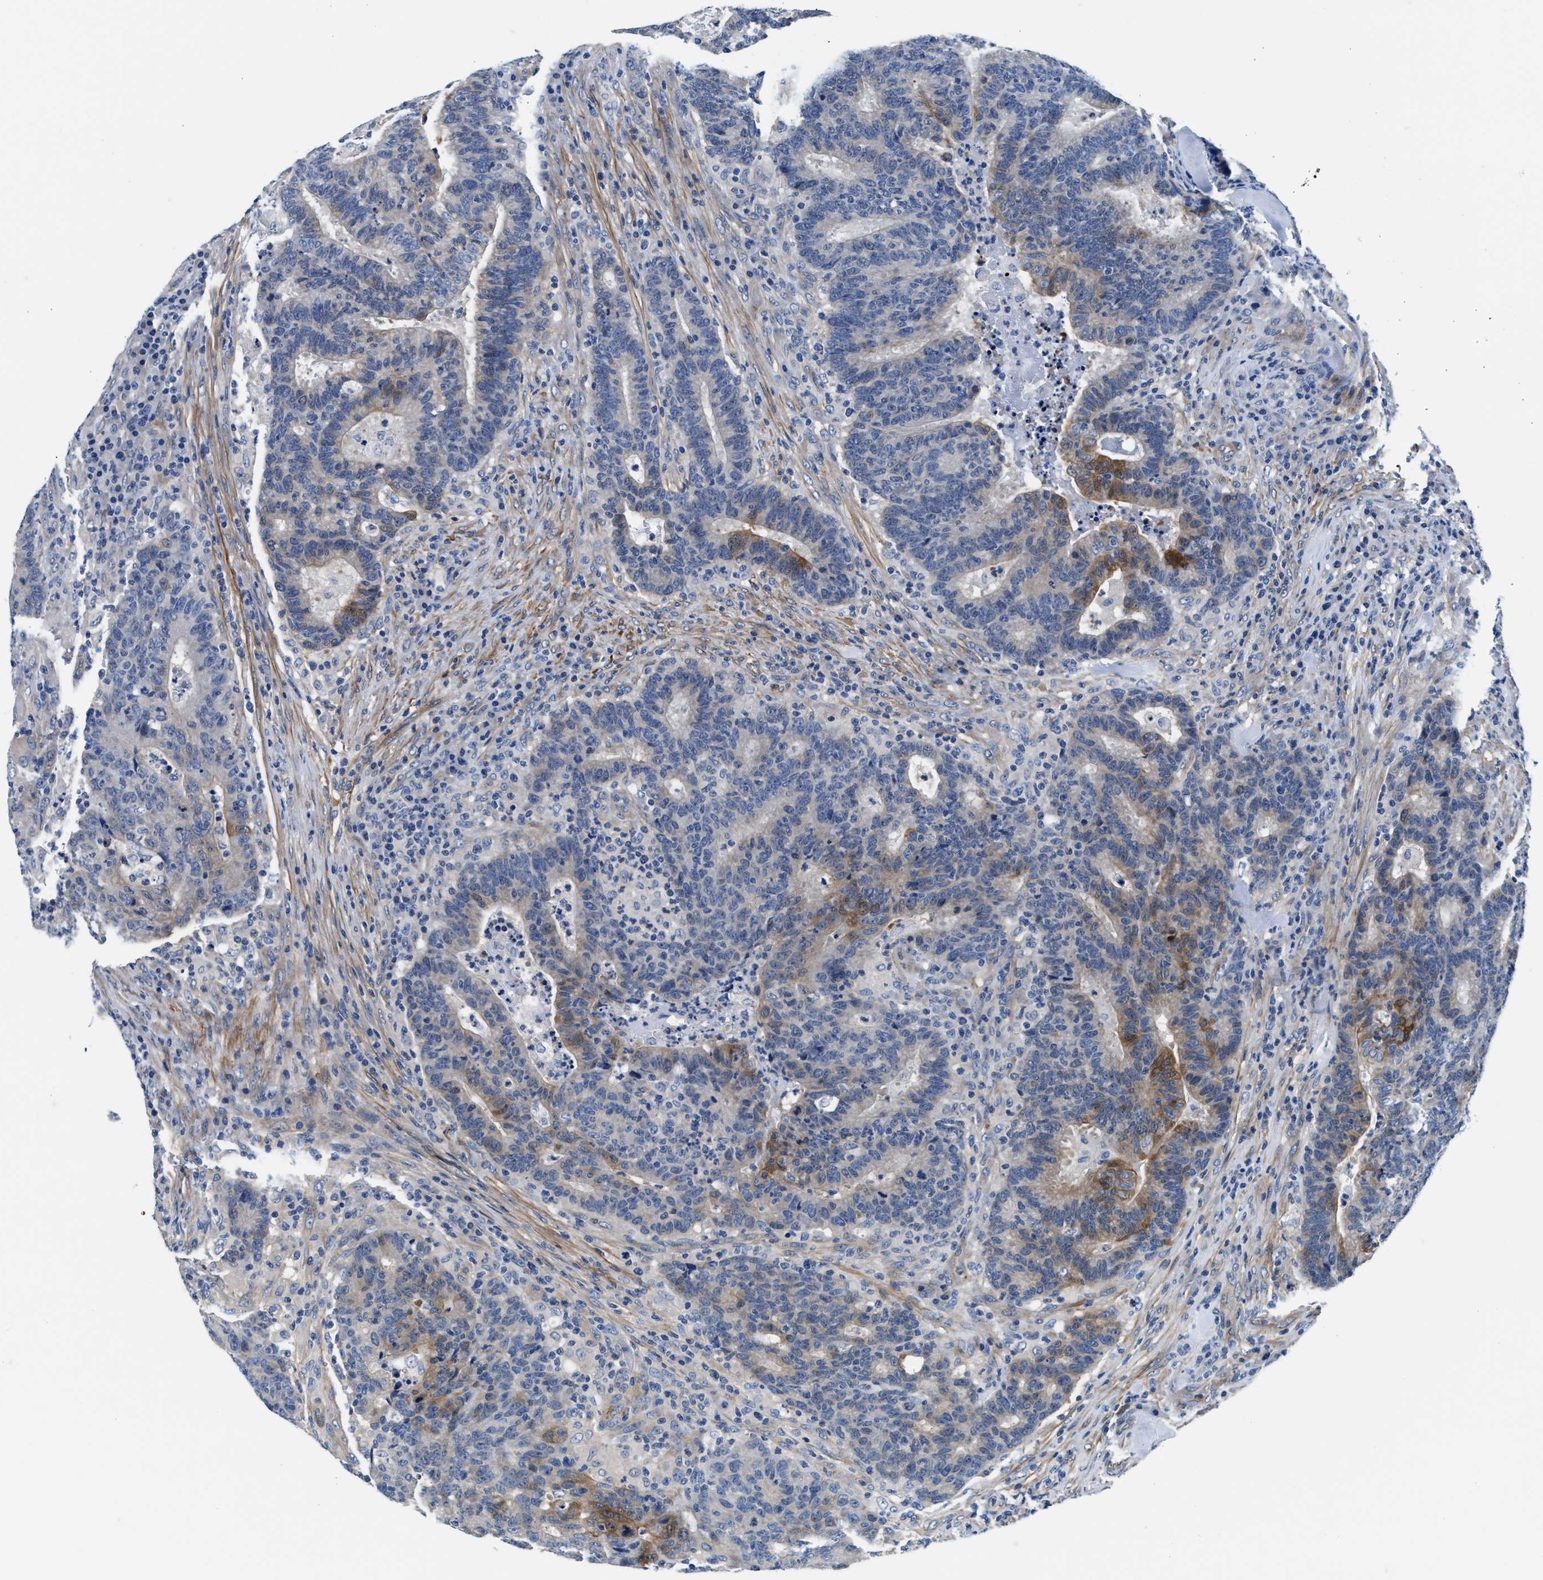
{"staining": {"intensity": "moderate", "quantity": "<25%", "location": "cytoplasmic/membranous"}, "tissue": "colorectal cancer", "cell_type": "Tumor cells", "image_type": "cancer", "snomed": [{"axis": "morphology", "description": "Adenocarcinoma, NOS"}, {"axis": "topography", "description": "Colon"}], "caption": "Human colorectal adenocarcinoma stained with a protein marker demonstrates moderate staining in tumor cells.", "gene": "PARG", "patient": {"sex": "female", "age": 75}}